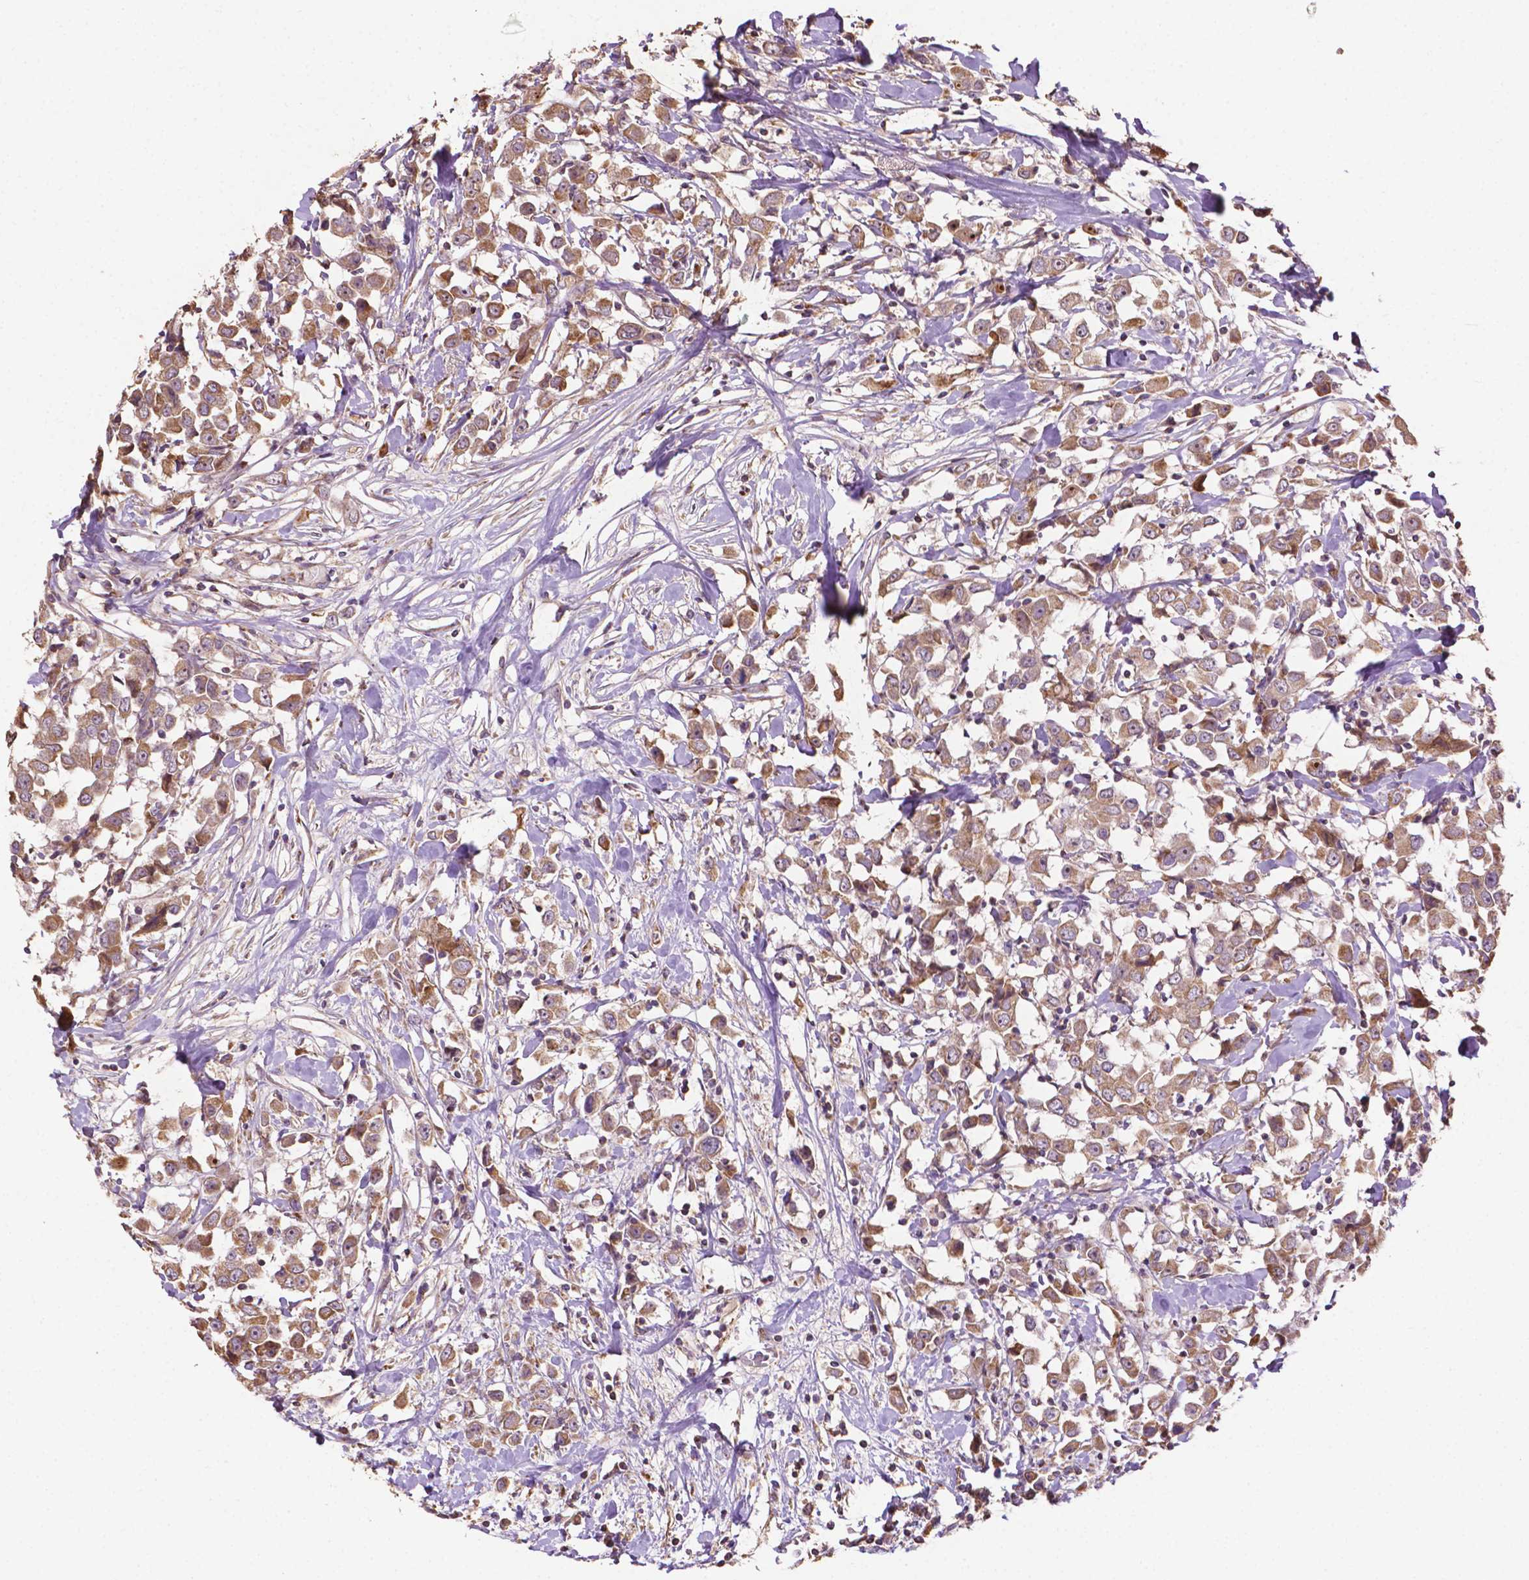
{"staining": {"intensity": "weak", "quantity": ">75%", "location": "cytoplasmic/membranous"}, "tissue": "breast cancer", "cell_type": "Tumor cells", "image_type": "cancer", "snomed": [{"axis": "morphology", "description": "Duct carcinoma"}, {"axis": "topography", "description": "Breast"}], "caption": "There is low levels of weak cytoplasmic/membranous staining in tumor cells of invasive ductal carcinoma (breast), as demonstrated by immunohistochemical staining (brown color).", "gene": "LRR1", "patient": {"sex": "female", "age": 61}}